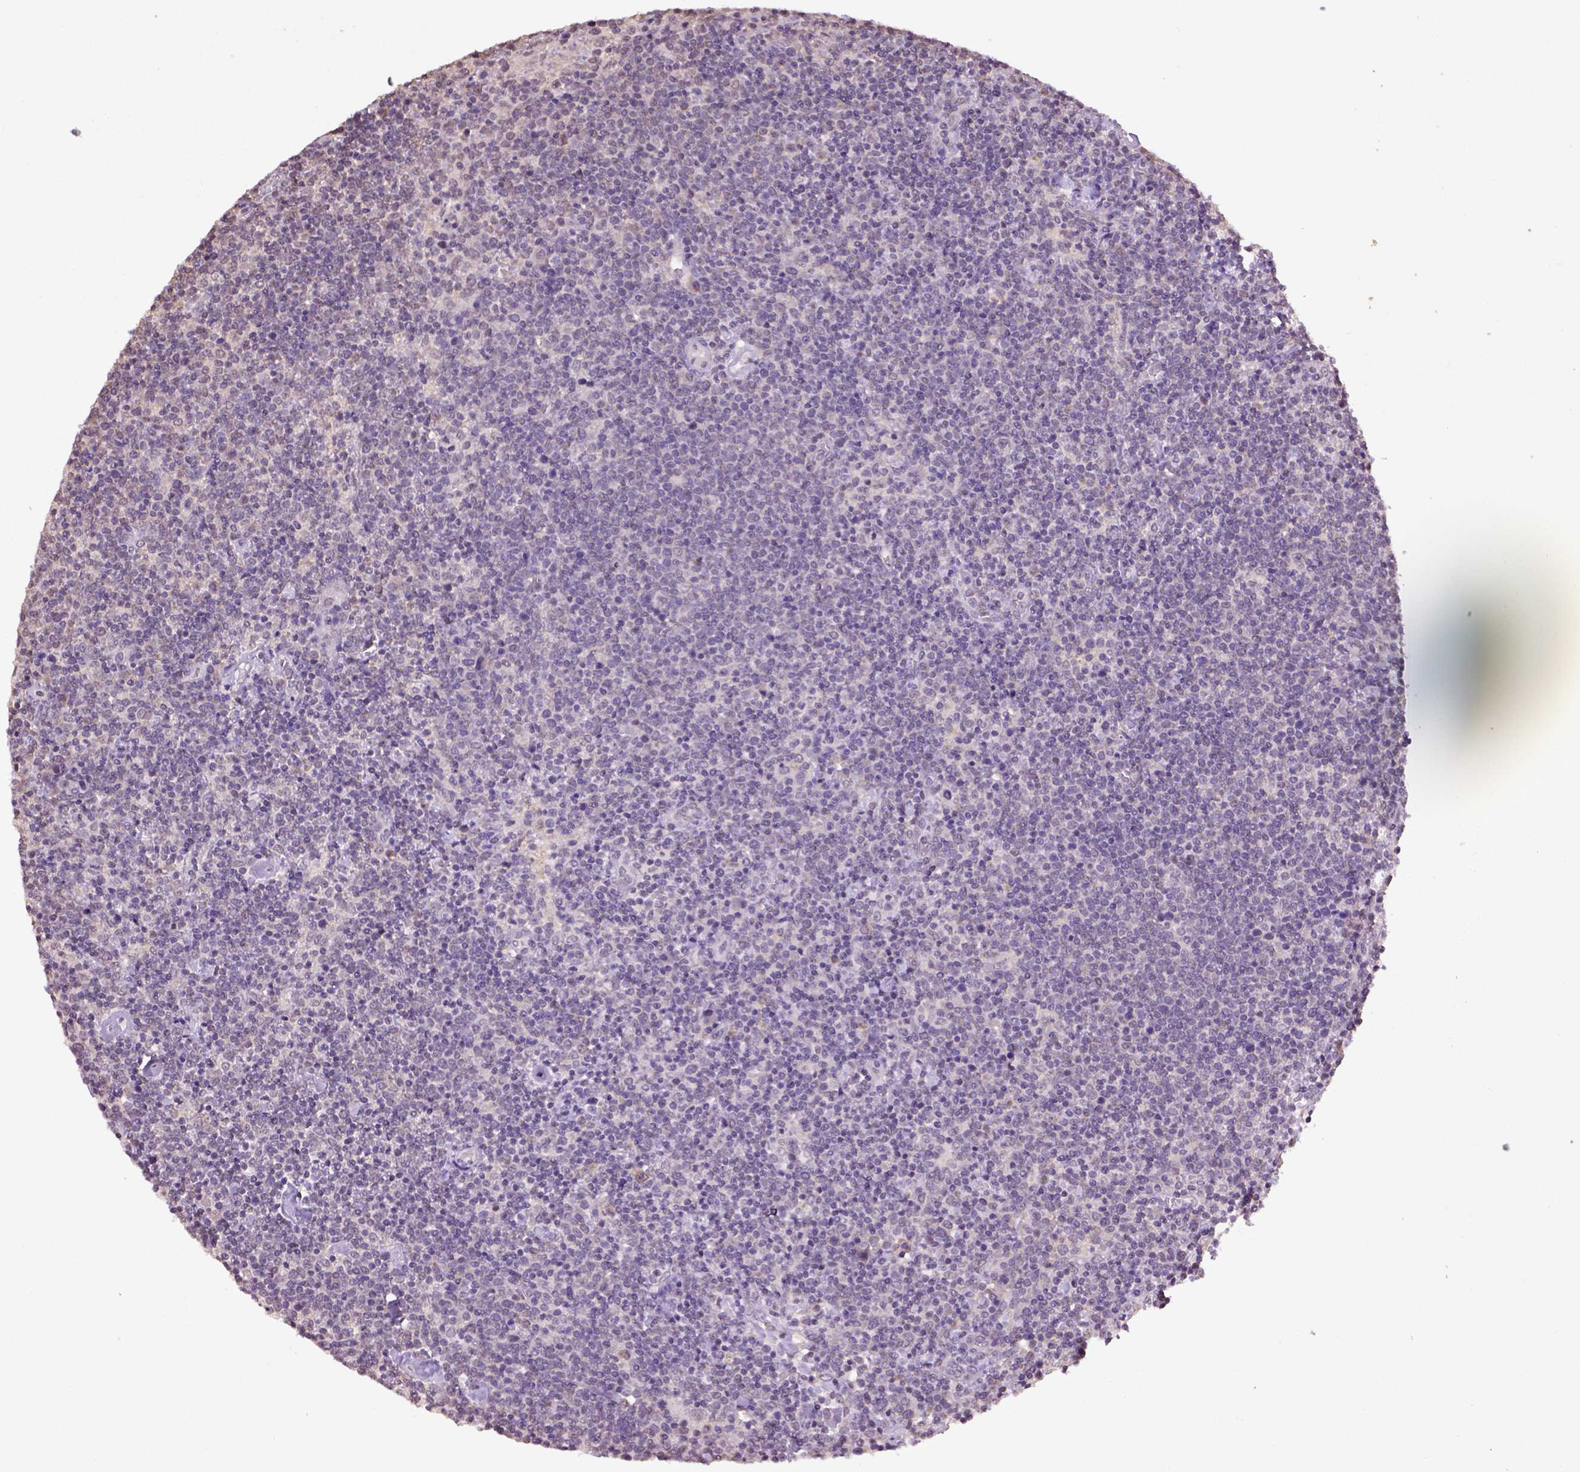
{"staining": {"intensity": "negative", "quantity": "none", "location": "none"}, "tissue": "lymphoma", "cell_type": "Tumor cells", "image_type": "cancer", "snomed": [{"axis": "morphology", "description": "Malignant lymphoma, non-Hodgkin's type, High grade"}, {"axis": "topography", "description": "Lymph node"}], "caption": "Tumor cells are negative for brown protein staining in malignant lymphoma, non-Hodgkin's type (high-grade).", "gene": "WDR17", "patient": {"sex": "male", "age": 61}}